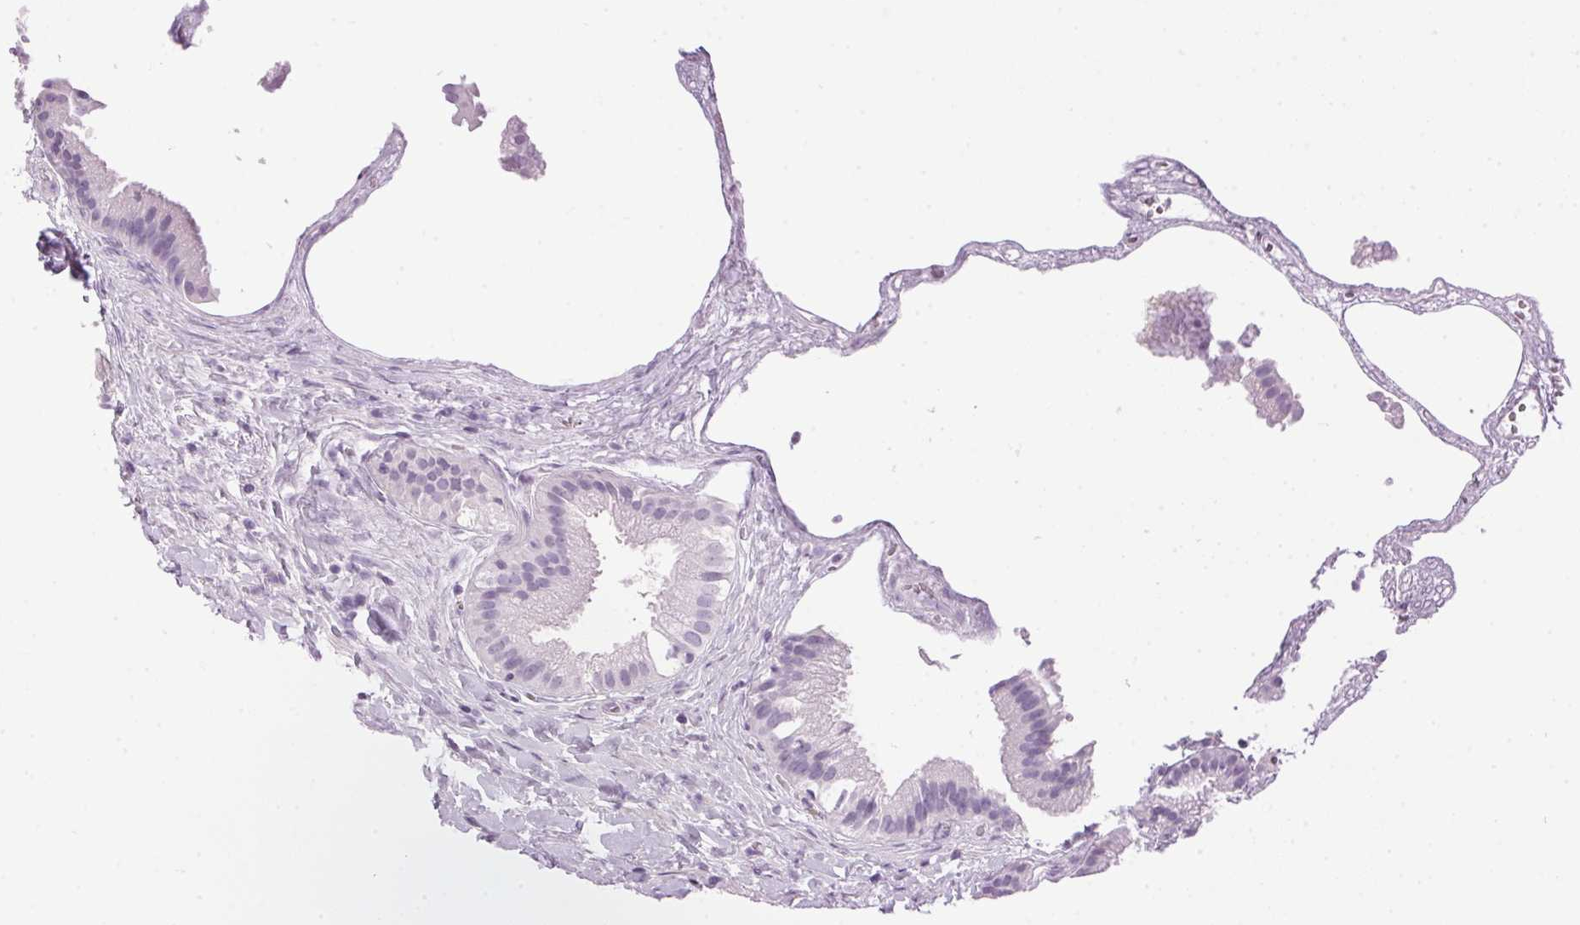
{"staining": {"intensity": "negative", "quantity": "none", "location": "none"}, "tissue": "gallbladder", "cell_type": "Glandular cells", "image_type": "normal", "snomed": [{"axis": "morphology", "description": "Normal tissue, NOS"}, {"axis": "topography", "description": "Gallbladder"}], "caption": "Photomicrograph shows no protein expression in glandular cells of benign gallbladder. (Stains: DAB (3,3'-diaminobenzidine) immunohistochemistry (IHC) with hematoxylin counter stain, Microscopy: brightfield microscopy at high magnification).", "gene": "SP7", "patient": {"sex": "female", "age": 63}}